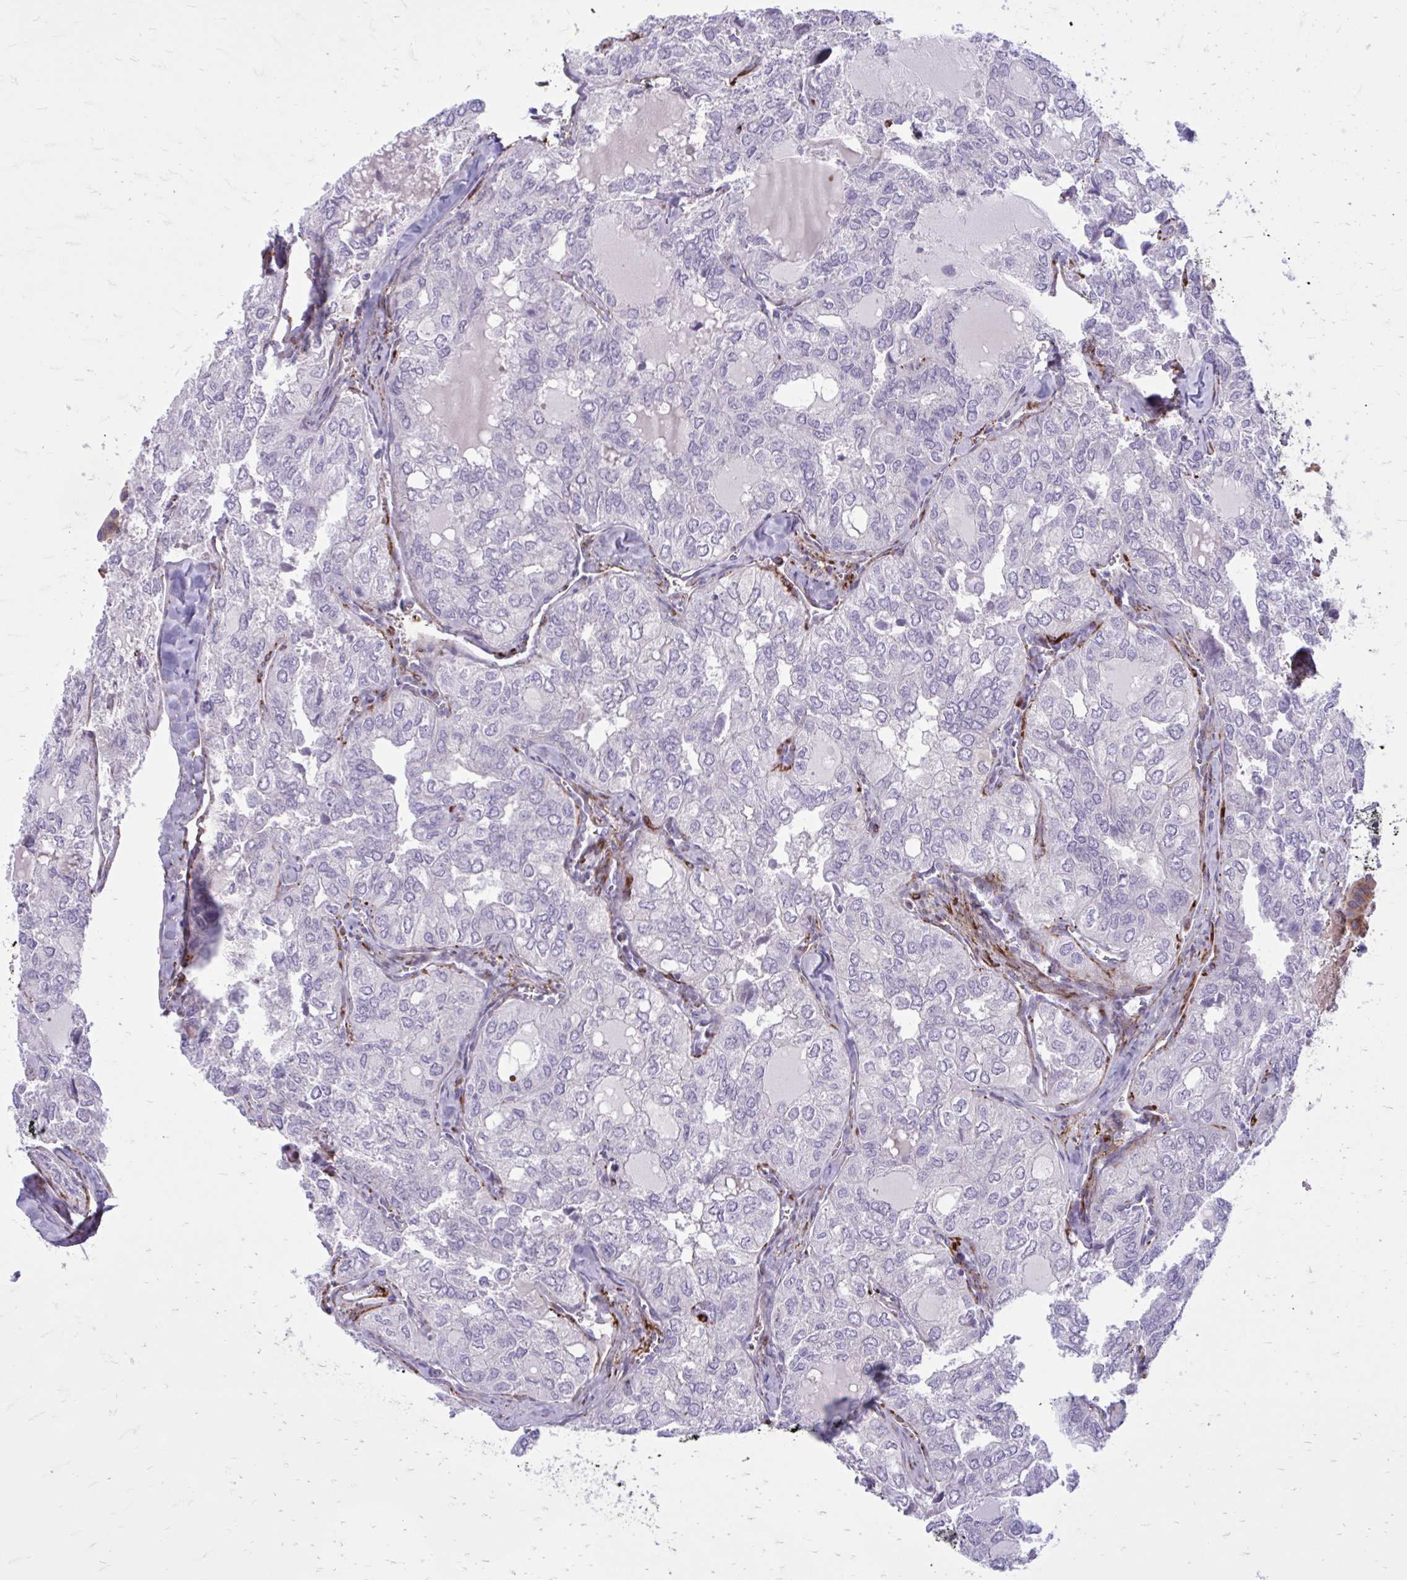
{"staining": {"intensity": "negative", "quantity": "none", "location": "none"}, "tissue": "thyroid cancer", "cell_type": "Tumor cells", "image_type": "cancer", "snomed": [{"axis": "morphology", "description": "Follicular adenoma carcinoma, NOS"}, {"axis": "topography", "description": "Thyroid gland"}], "caption": "This micrograph is of thyroid follicular adenoma carcinoma stained with immunohistochemistry (IHC) to label a protein in brown with the nuclei are counter-stained blue. There is no positivity in tumor cells.", "gene": "BEND5", "patient": {"sex": "male", "age": 75}}